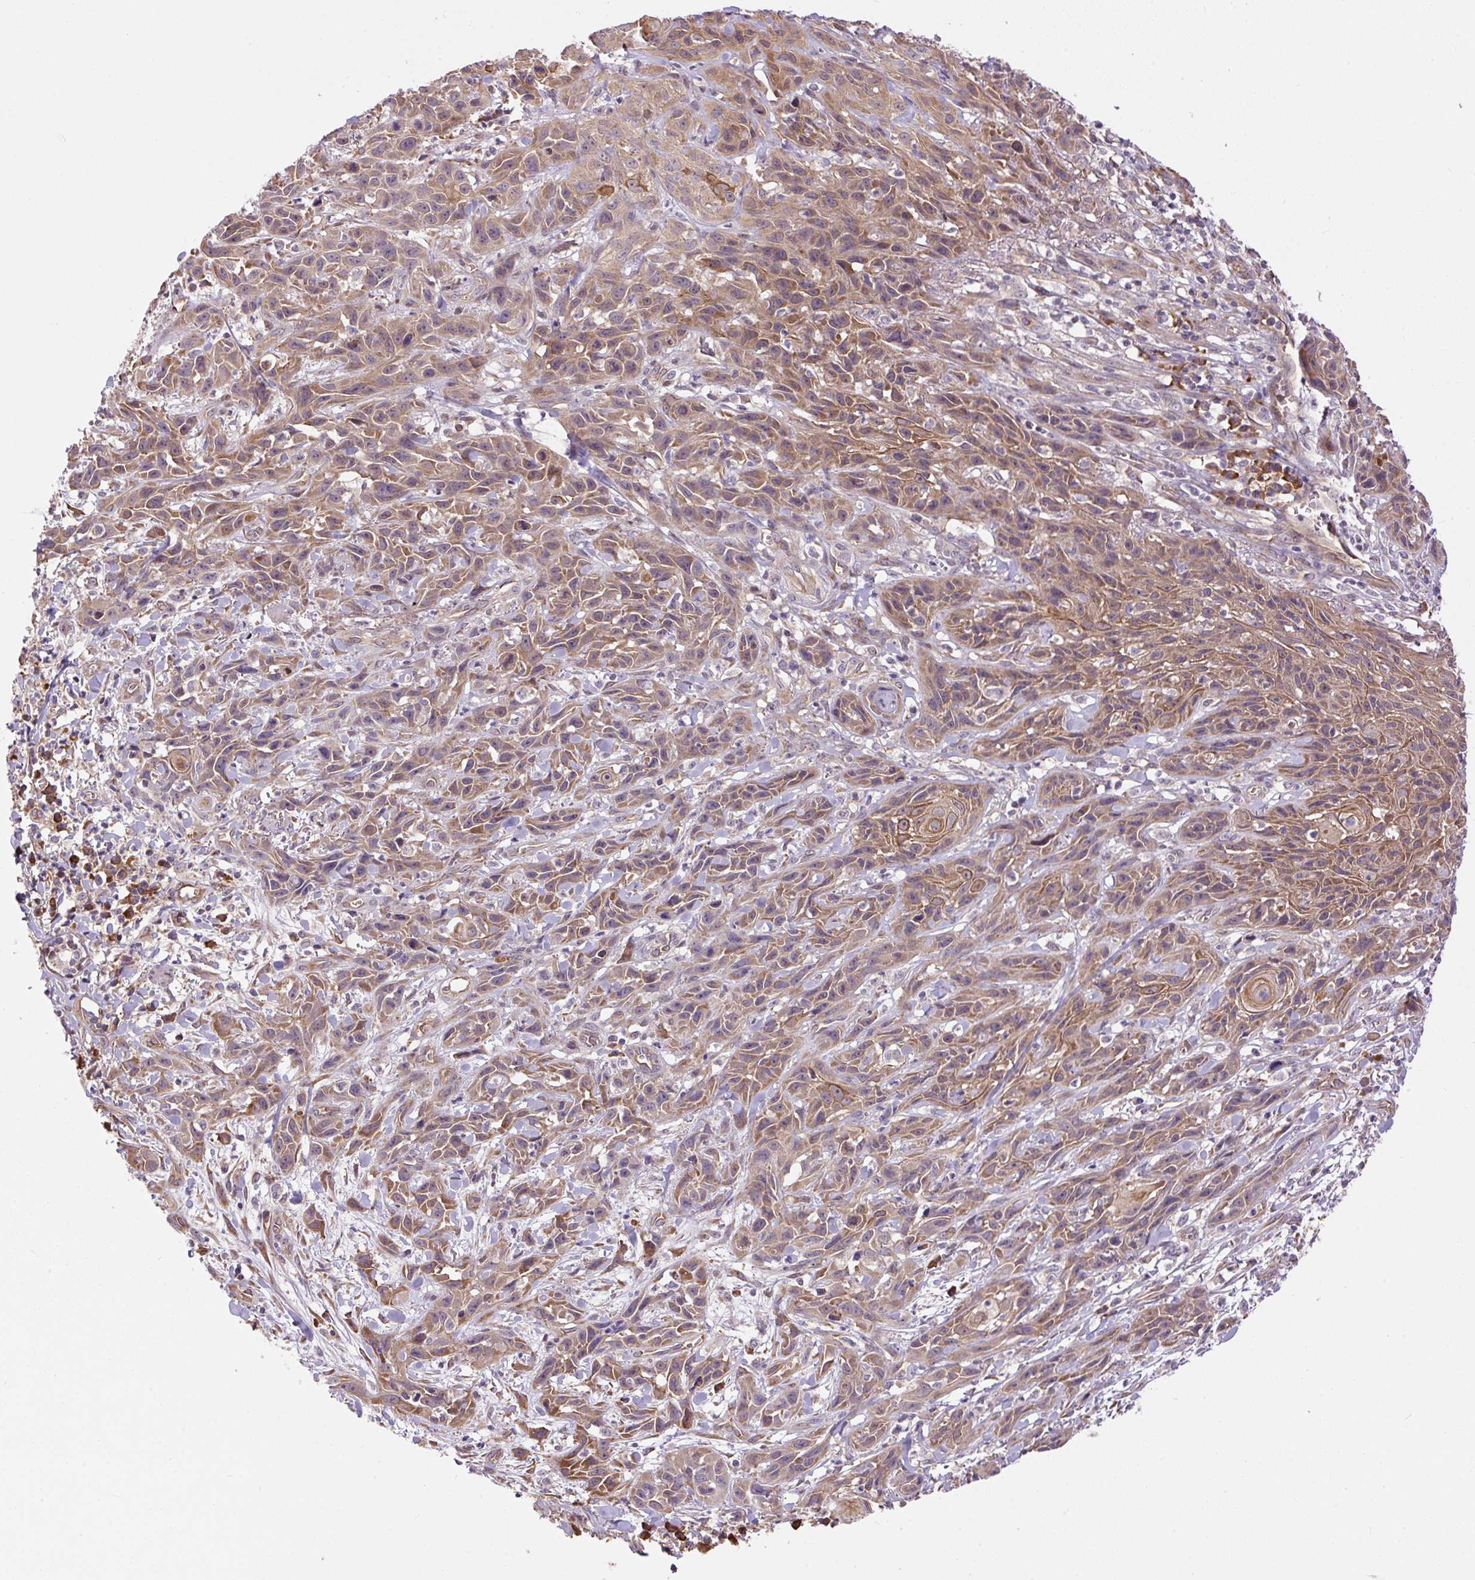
{"staining": {"intensity": "moderate", "quantity": "25%-75%", "location": "cytoplasmic/membranous"}, "tissue": "skin cancer", "cell_type": "Tumor cells", "image_type": "cancer", "snomed": [{"axis": "morphology", "description": "Squamous cell carcinoma, NOS"}, {"axis": "topography", "description": "Skin"}, {"axis": "topography", "description": "Vulva"}], "caption": "Immunohistochemical staining of human skin squamous cell carcinoma displays medium levels of moderate cytoplasmic/membranous protein expression in about 25%-75% of tumor cells.", "gene": "PPME1", "patient": {"sex": "female", "age": 83}}